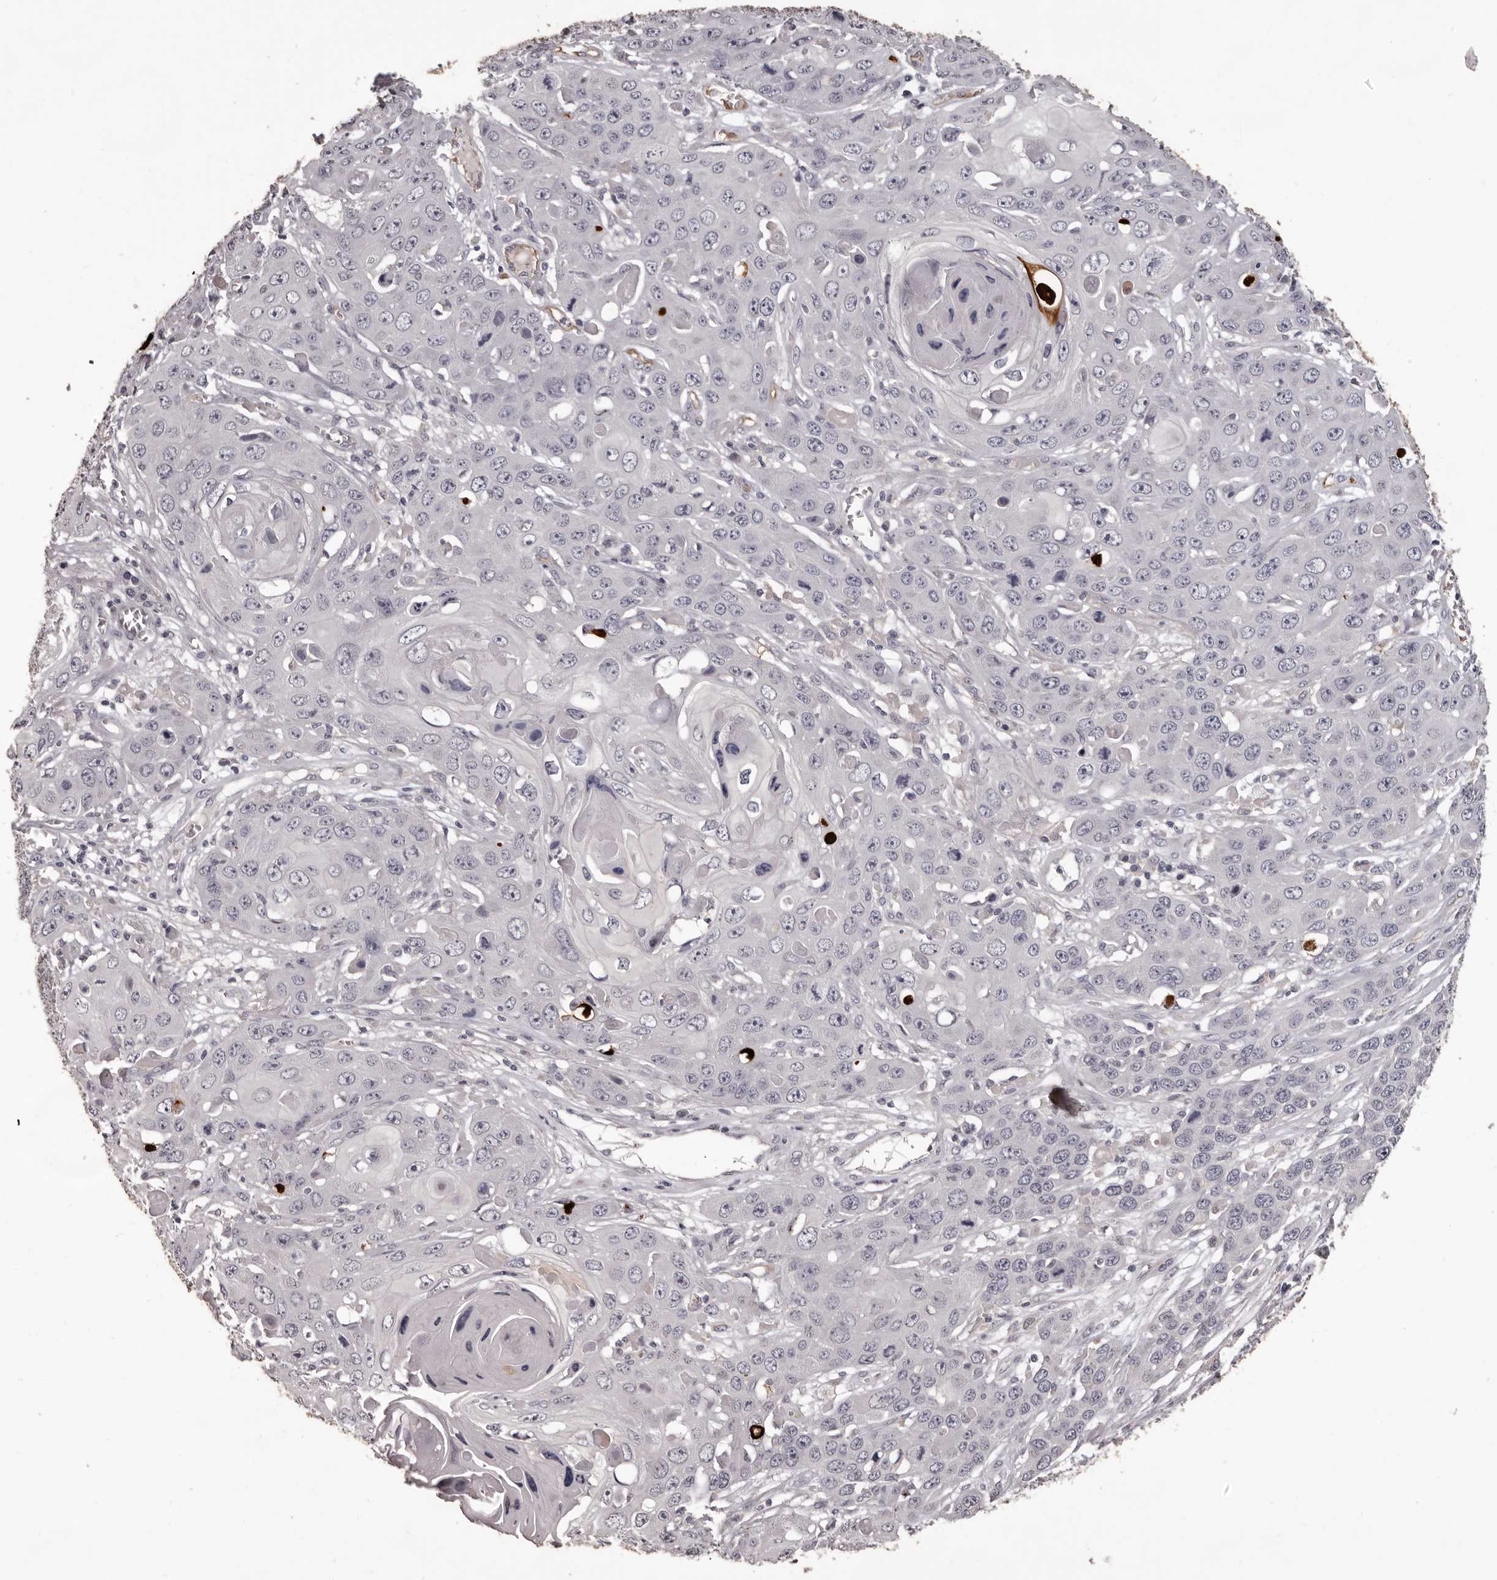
{"staining": {"intensity": "negative", "quantity": "none", "location": "none"}, "tissue": "skin cancer", "cell_type": "Tumor cells", "image_type": "cancer", "snomed": [{"axis": "morphology", "description": "Squamous cell carcinoma, NOS"}, {"axis": "topography", "description": "Skin"}], "caption": "A histopathology image of human skin cancer (squamous cell carcinoma) is negative for staining in tumor cells.", "gene": "GPR78", "patient": {"sex": "male", "age": 55}}